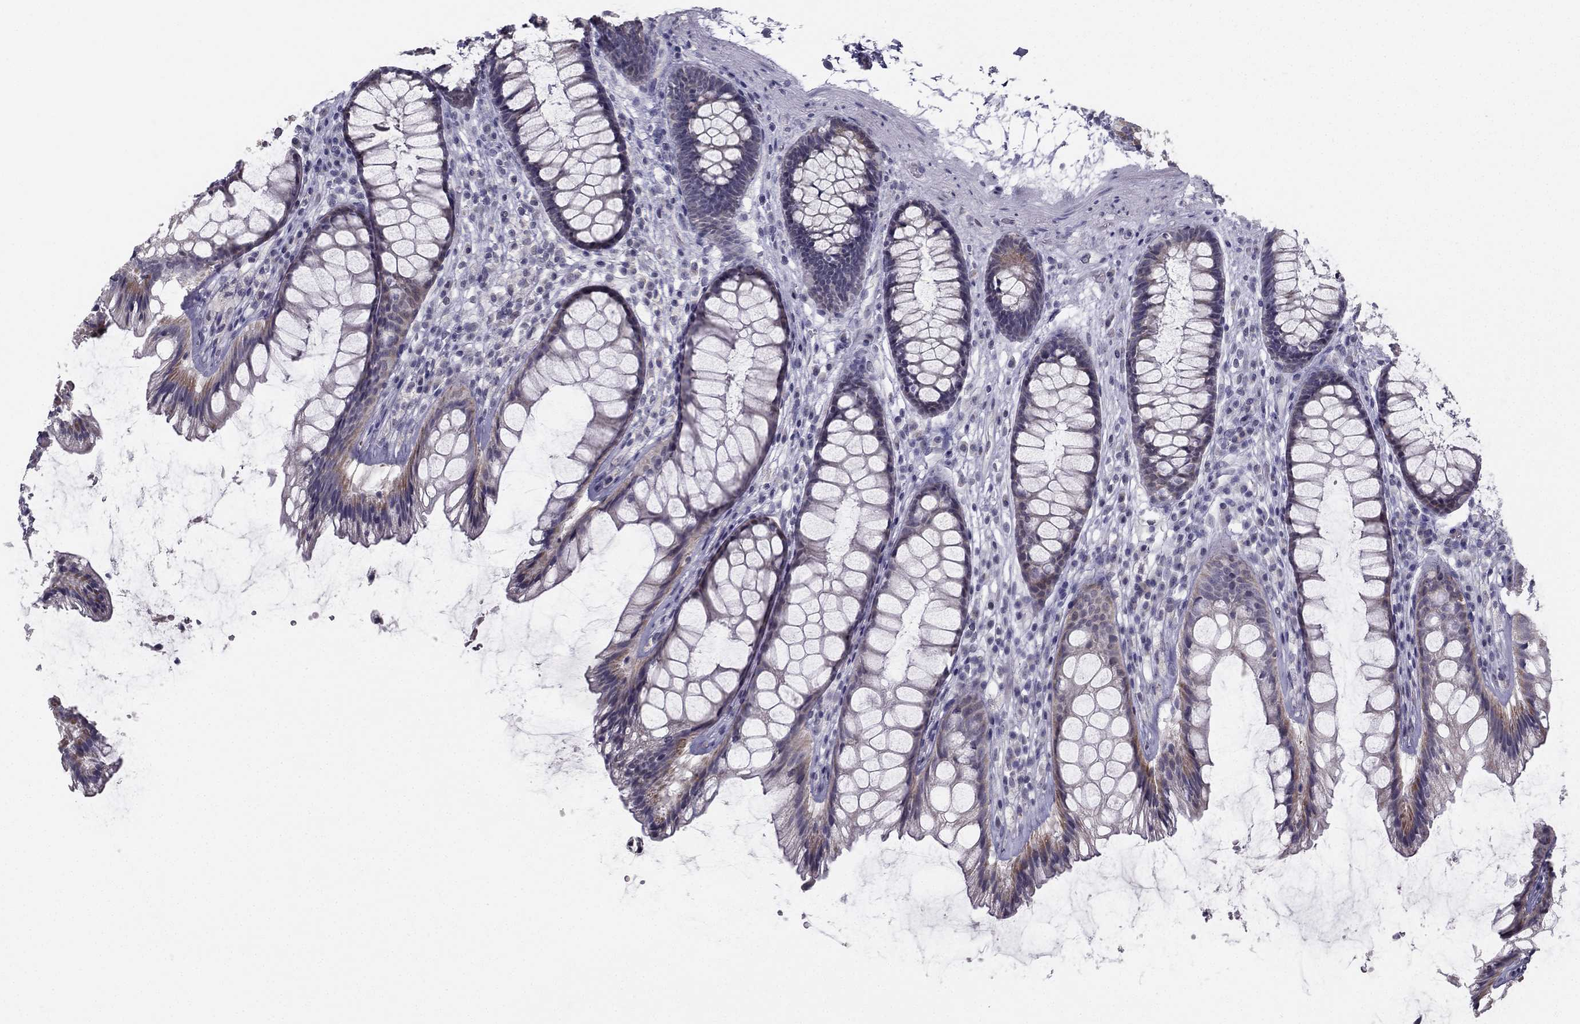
{"staining": {"intensity": "negative", "quantity": "none", "location": "none"}, "tissue": "rectum", "cell_type": "Glandular cells", "image_type": "normal", "snomed": [{"axis": "morphology", "description": "Normal tissue, NOS"}, {"axis": "topography", "description": "Rectum"}], "caption": "Protein analysis of benign rectum demonstrates no significant expression in glandular cells.", "gene": "C5orf49", "patient": {"sex": "male", "age": 72}}